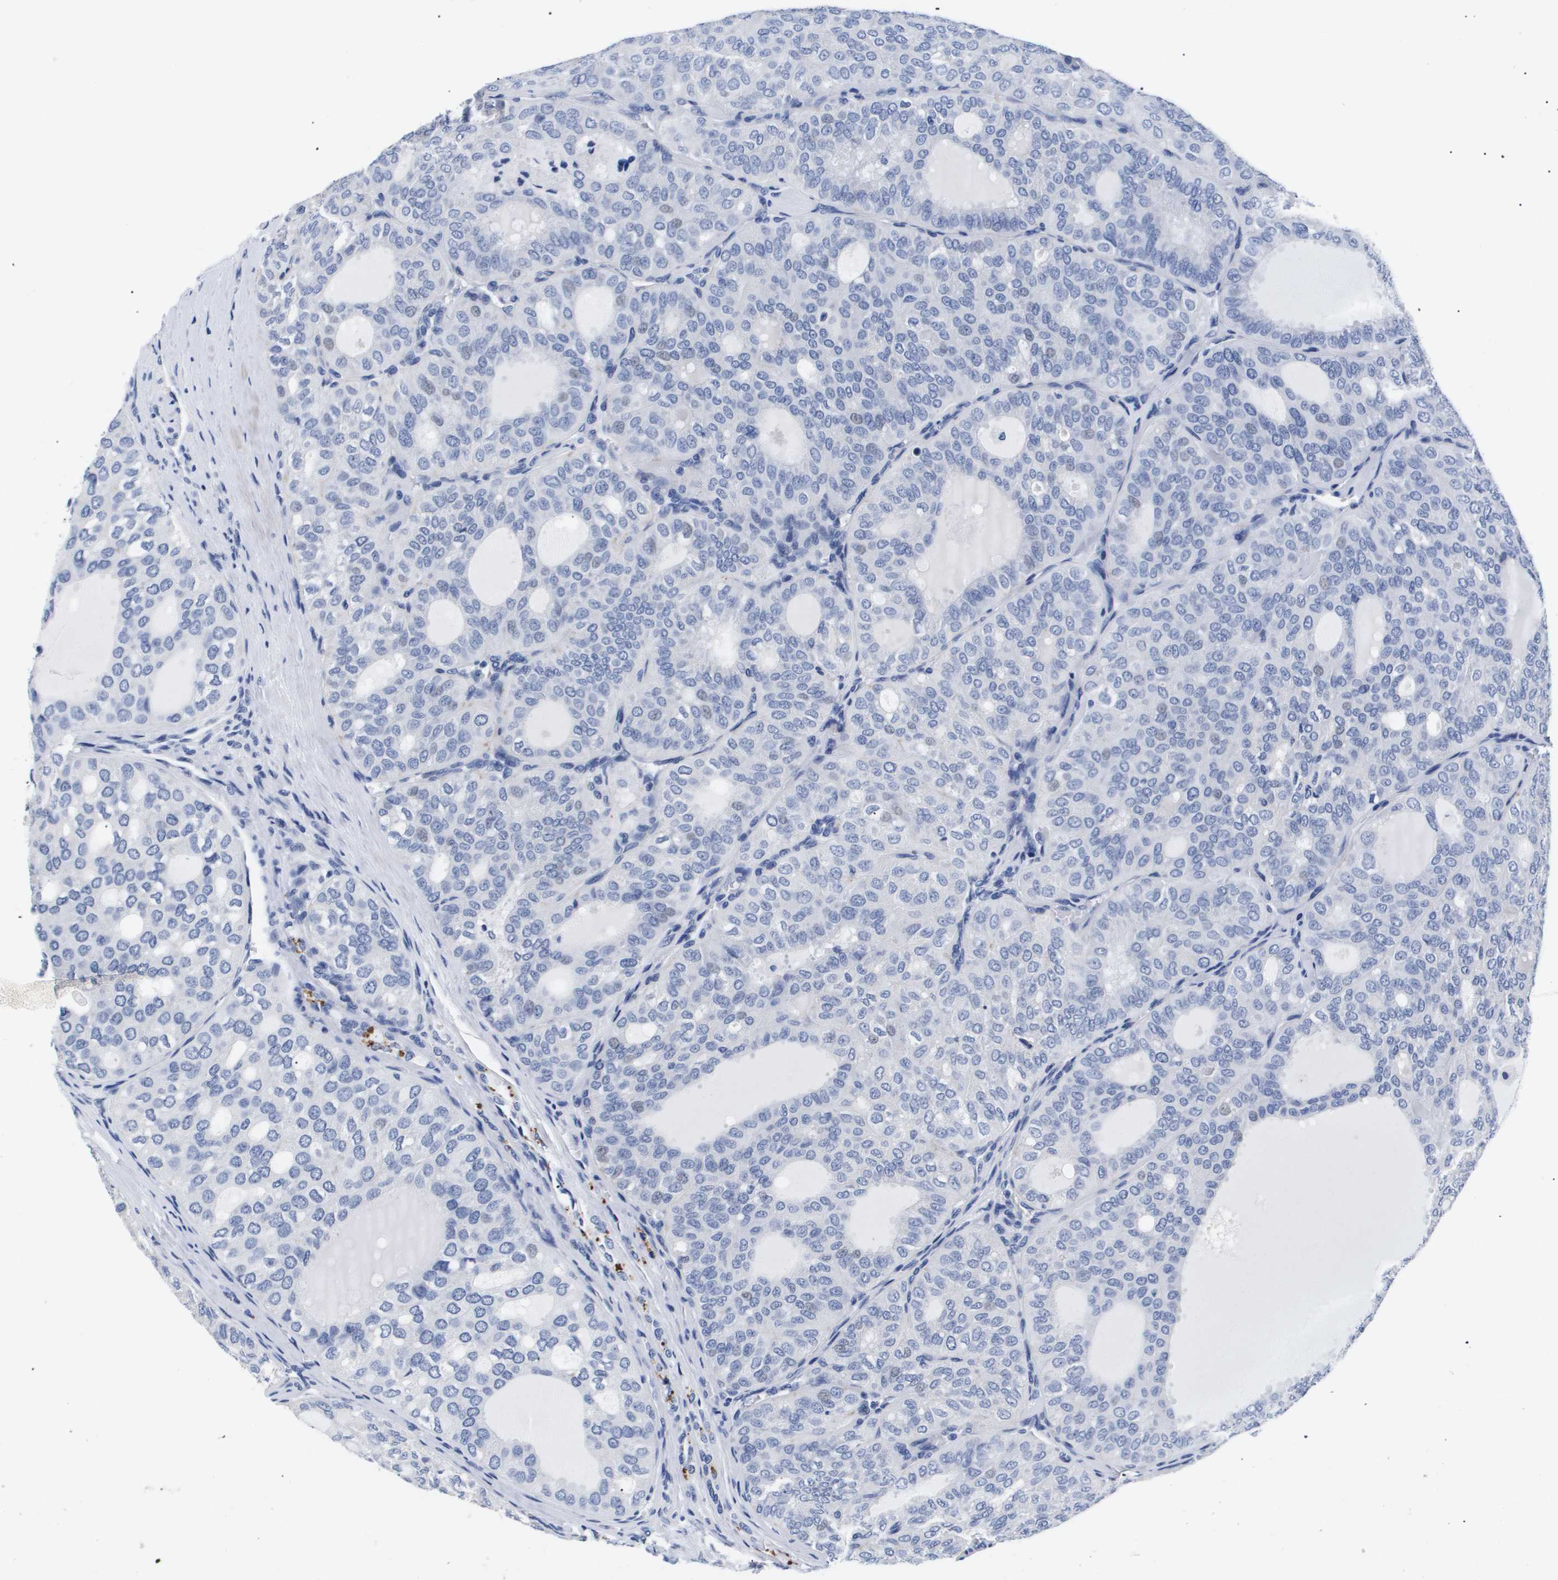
{"staining": {"intensity": "negative", "quantity": "none", "location": "none"}, "tissue": "thyroid cancer", "cell_type": "Tumor cells", "image_type": "cancer", "snomed": [{"axis": "morphology", "description": "Follicular adenoma carcinoma, NOS"}, {"axis": "topography", "description": "Thyroid gland"}], "caption": "The histopathology image displays no significant expression in tumor cells of thyroid cancer. The staining is performed using DAB brown chromogen with nuclei counter-stained in using hematoxylin.", "gene": "ATP6V0A4", "patient": {"sex": "male", "age": 75}}